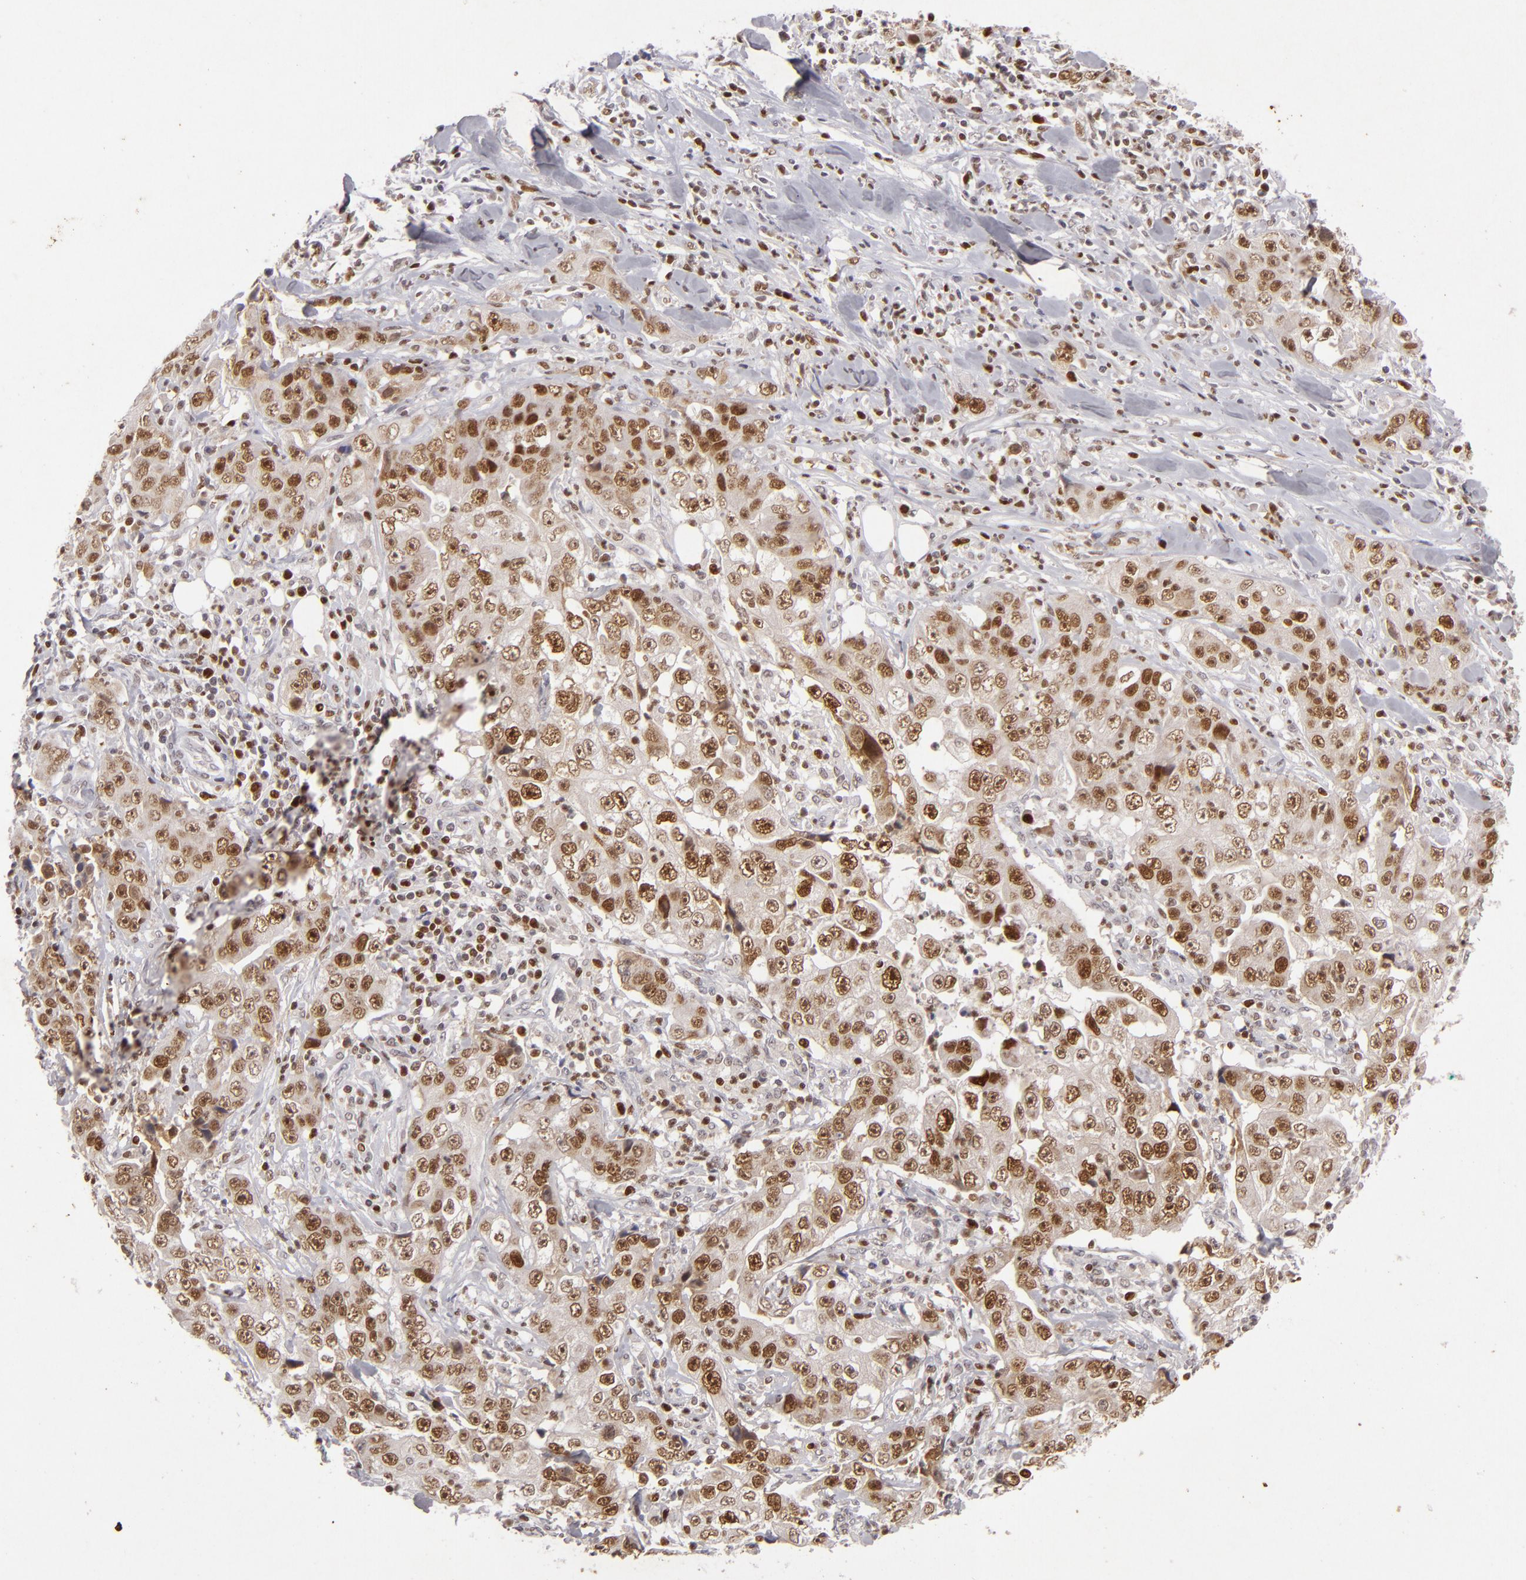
{"staining": {"intensity": "strong", "quantity": ">75%", "location": "nuclear"}, "tissue": "lung cancer", "cell_type": "Tumor cells", "image_type": "cancer", "snomed": [{"axis": "morphology", "description": "Squamous cell carcinoma, NOS"}, {"axis": "topography", "description": "Lung"}], "caption": "High-power microscopy captured an immunohistochemistry micrograph of lung squamous cell carcinoma, revealing strong nuclear staining in about >75% of tumor cells.", "gene": "FEN1", "patient": {"sex": "male", "age": 64}}